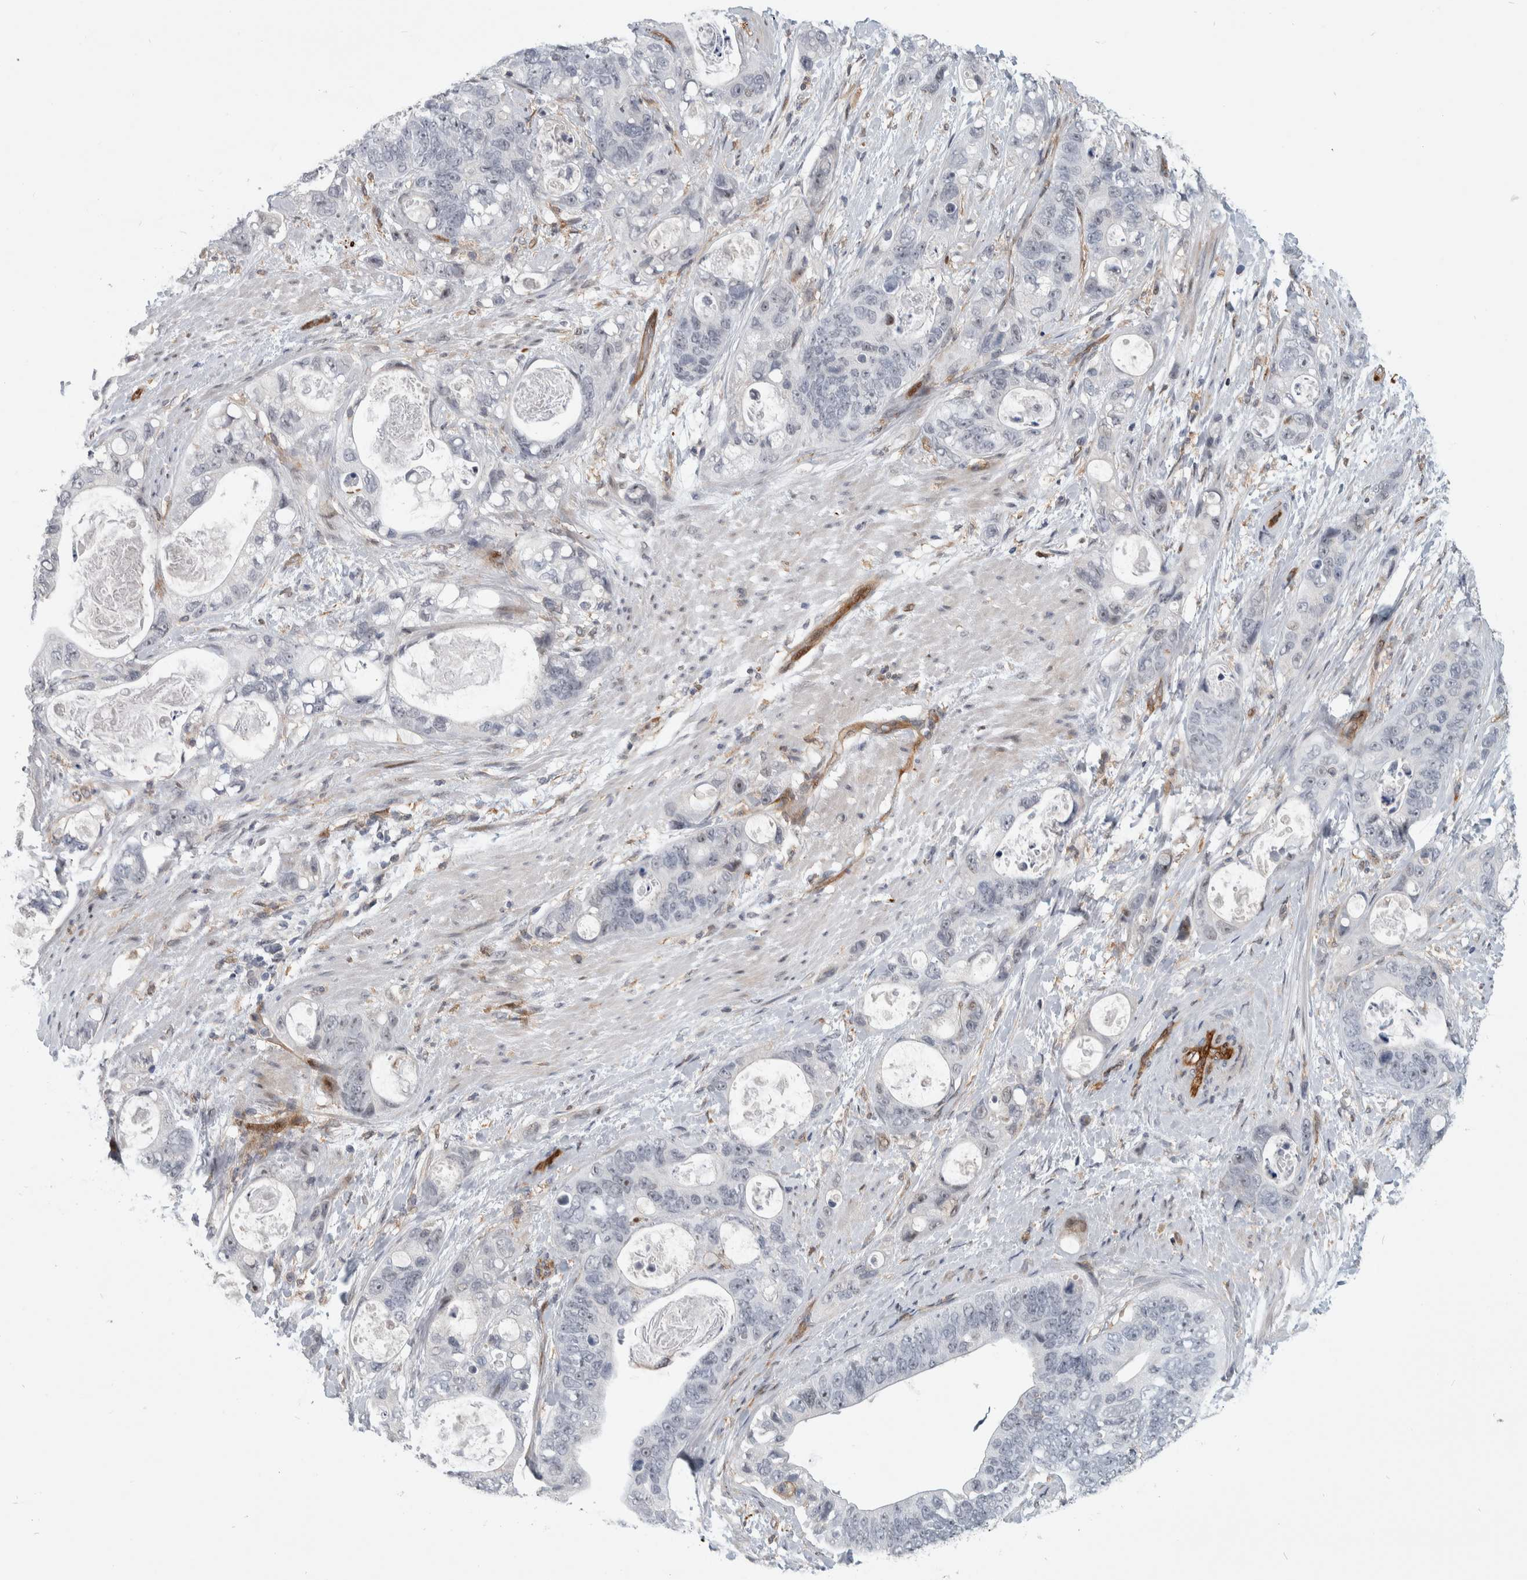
{"staining": {"intensity": "negative", "quantity": "none", "location": "none"}, "tissue": "stomach cancer", "cell_type": "Tumor cells", "image_type": "cancer", "snomed": [{"axis": "morphology", "description": "Normal tissue, NOS"}, {"axis": "morphology", "description": "Adenocarcinoma, NOS"}, {"axis": "topography", "description": "Stomach"}], "caption": "A high-resolution micrograph shows immunohistochemistry staining of adenocarcinoma (stomach), which displays no significant positivity in tumor cells.", "gene": "MSL1", "patient": {"sex": "female", "age": 89}}